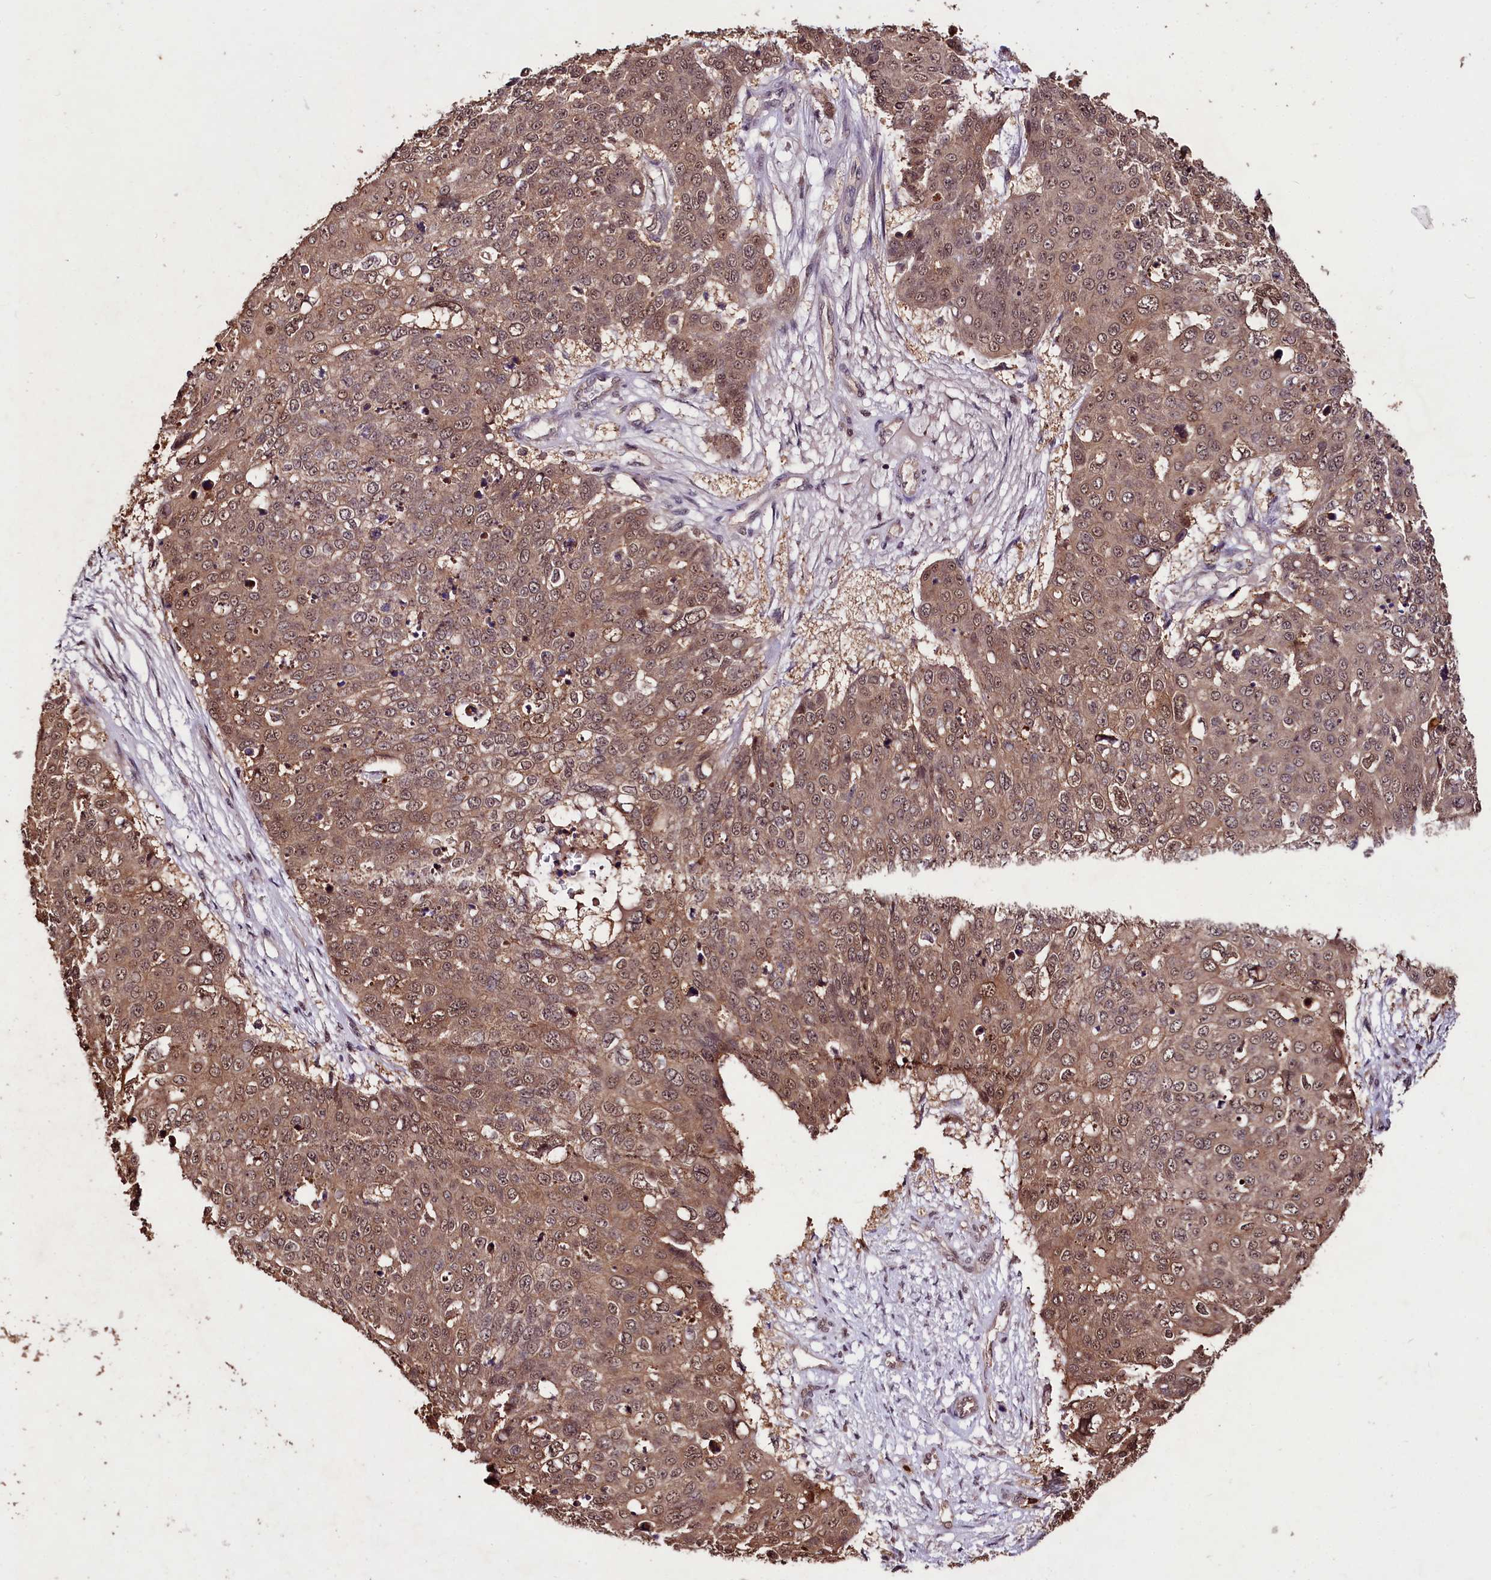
{"staining": {"intensity": "moderate", "quantity": ">75%", "location": "cytoplasmic/membranous,nuclear"}, "tissue": "skin cancer", "cell_type": "Tumor cells", "image_type": "cancer", "snomed": [{"axis": "morphology", "description": "Squamous cell carcinoma, NOS"}, {"axis": "topography", "description": "Skin"}], "caption": "Skin cancer (squamous cell carcinoma) stained with a brown dye demonstrates moderate cytoplasmic/membranous and nuclear positive expression in about >75% of tumor cells.", "gene": "KLRB1", "patient": {"sex": "male", "age": 71}}